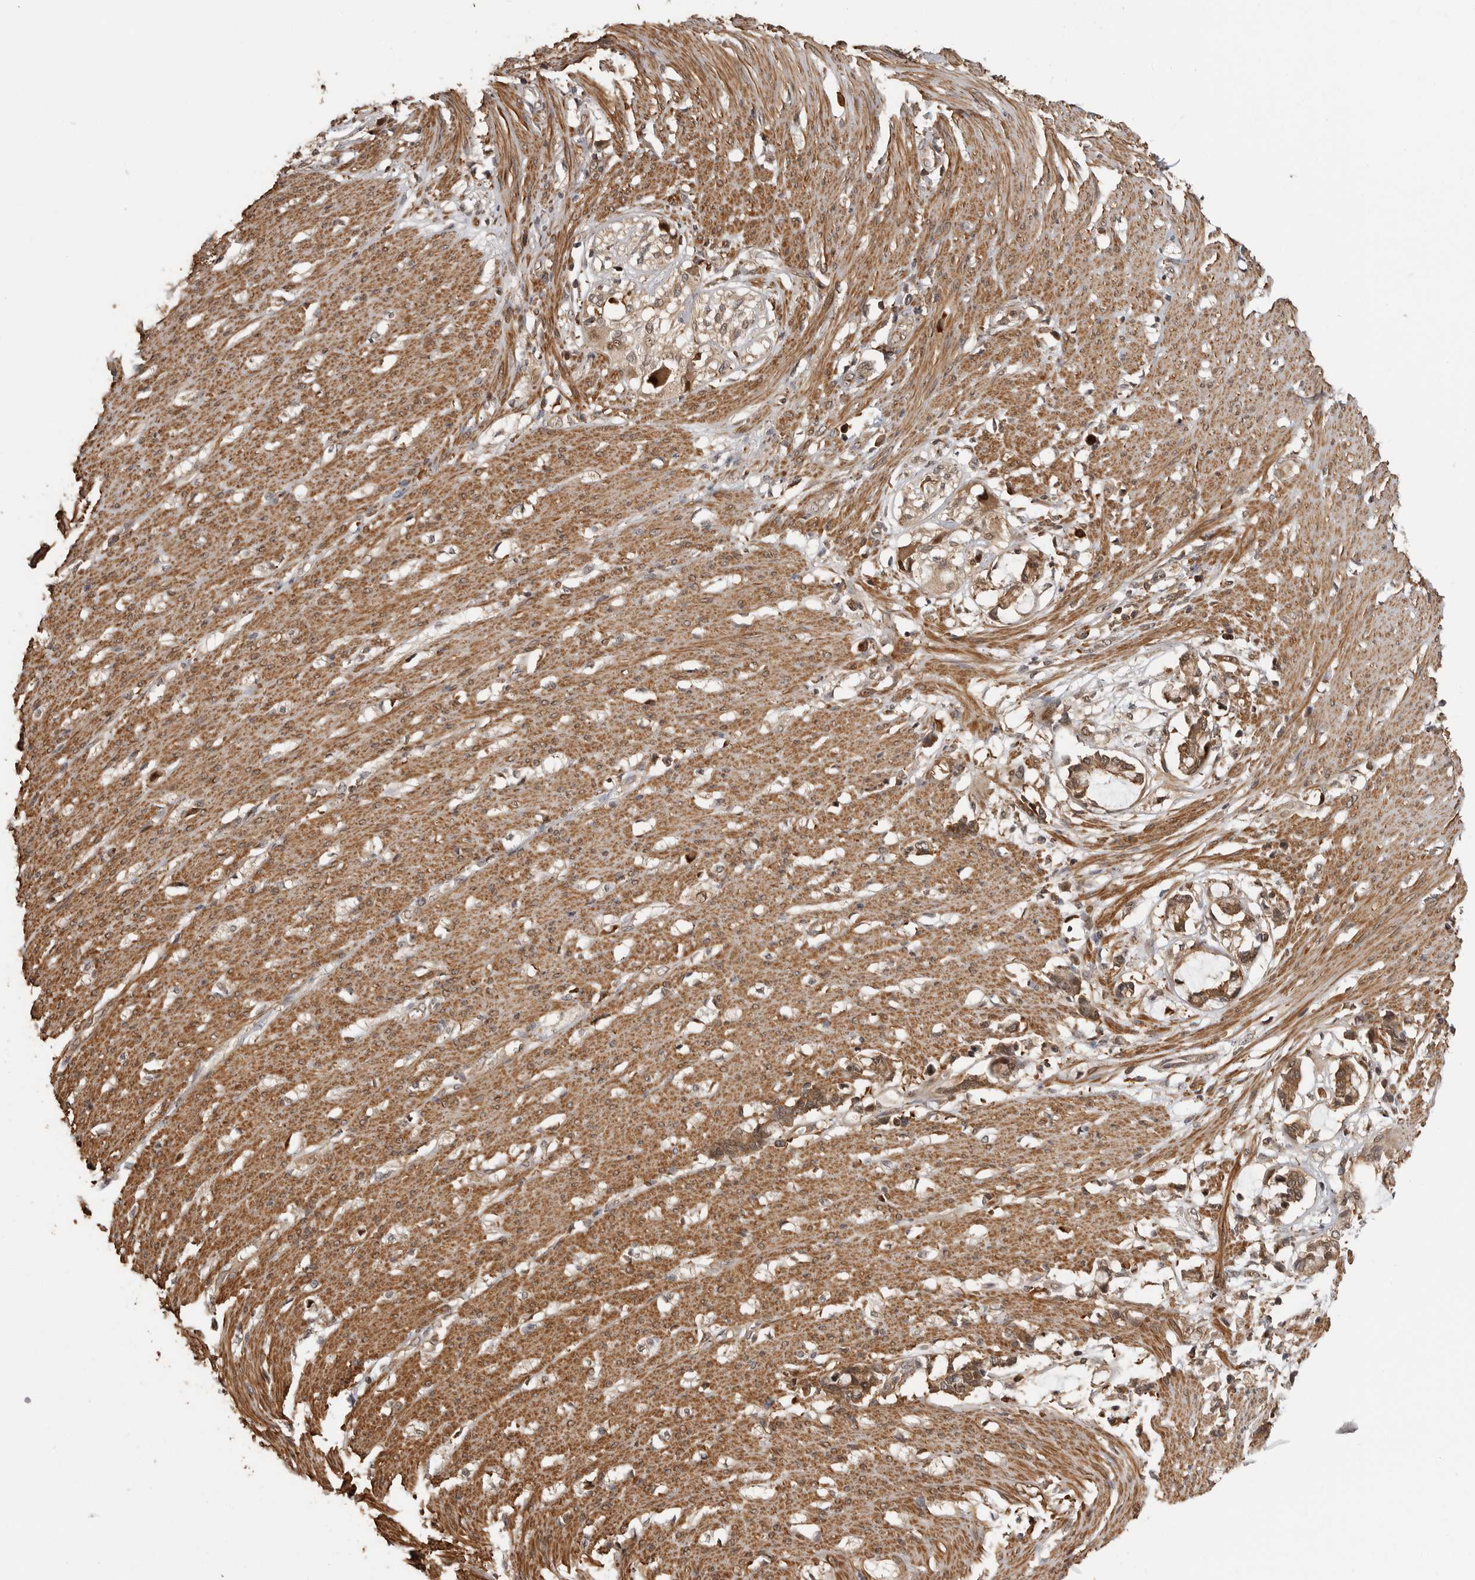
{"staining": {"intensity": "moderate", "quantity": ">75%", "location": "cytoplasmic/membranous"}, "tissue": "smooth muscle", "cell_type": "Smooth muscle cells", "image_type": "normal", "snomed": [{"axis": "morphology", "description": "Normal tissue, NOS"}, {"axis": "morphology", "description": "Adenocarcinoma, NOS"}, {"axis": "topography", "description": "Colon"}, {"axis": "topography", "description": "Peripheral nerve tissue"}], "caption": "Immunohistochemical staining of unremarkable human smooth muscle shows medium levels of moderate cytoplasmic/membranous expression in approximately >75% of smooth muscle cells.", "gene": "ERN1", "patient": {"sex": "male", "age": 14}}